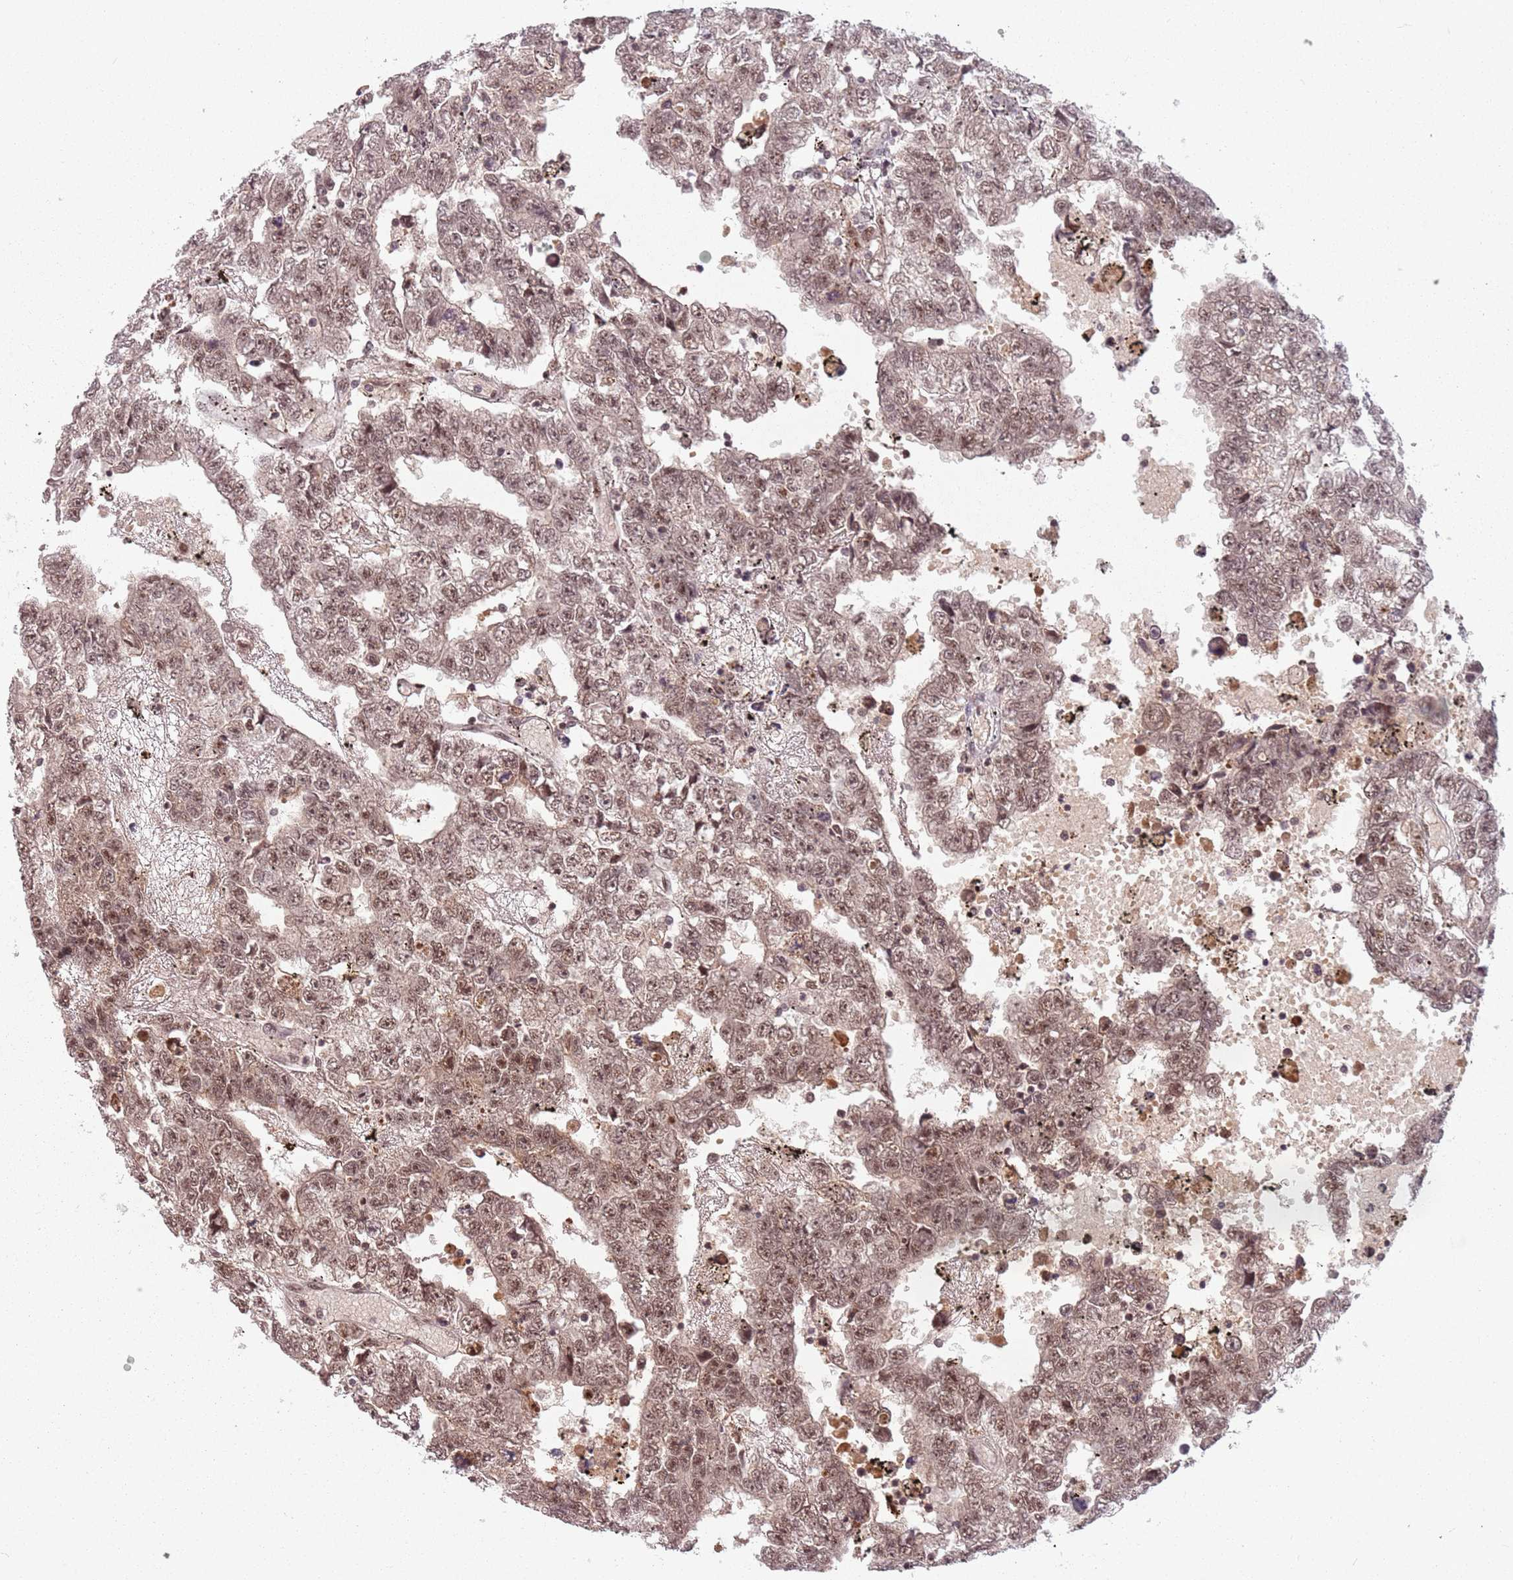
{"staining": {"intensity": "moderate", "quantity": ">75%", "location": "nuclear"}, "tissue": "testis cancer", "cell_type": "Tumor cells", "image_type": "cancer", "snomed": [{"axis": "morphology", "description": "Carcinoma, Embryonal, NOS"}, {"axis": "topography", "description": "Testis"}], "caption": "Protein expression analysis of human testis cancer reveals moderate nuclear staining in about >75% of tumor cells.", "gene": "NCBP1", "patient": {"sex": "male", "age": 25}}